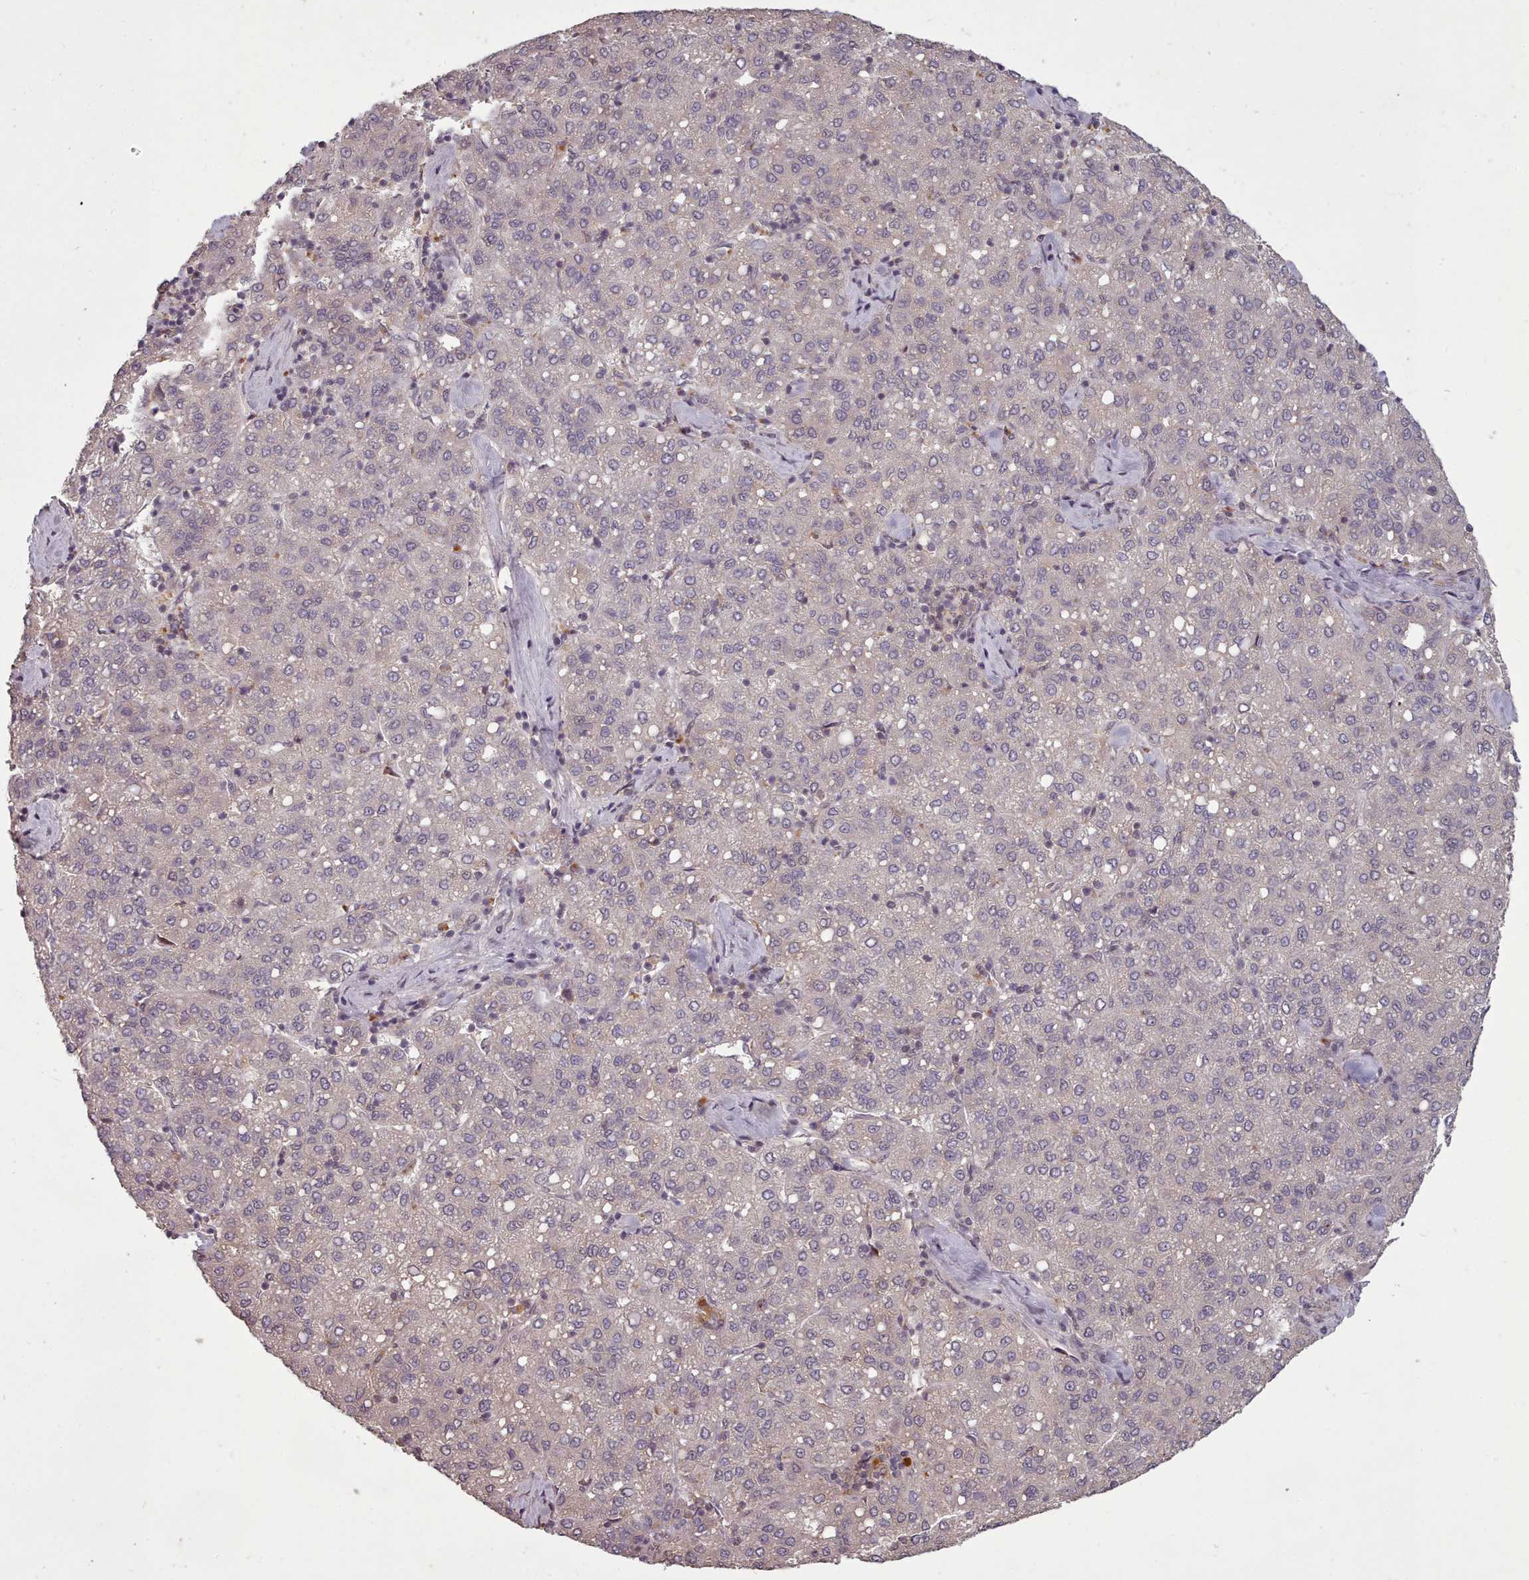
{"staining": {"intensity": "weak", "quantity": "<25%", "location": "cytoplasmic/membranous"}, "tissue": "liver cancer", "cell_type": "Tumor cells", "image_type": "cancer", "snomed": [{"axis": "morphology", "description": "Carcinoma, Hepatocellular, NOS"}, {"axis": "topography", "description": "Liver"}], "caption": "Tumor cells show no significant protein positivity in hepatocellular carcinoma (liver).", "gene": "CDC6", "patient": {"sex": "male", "age": 65}}